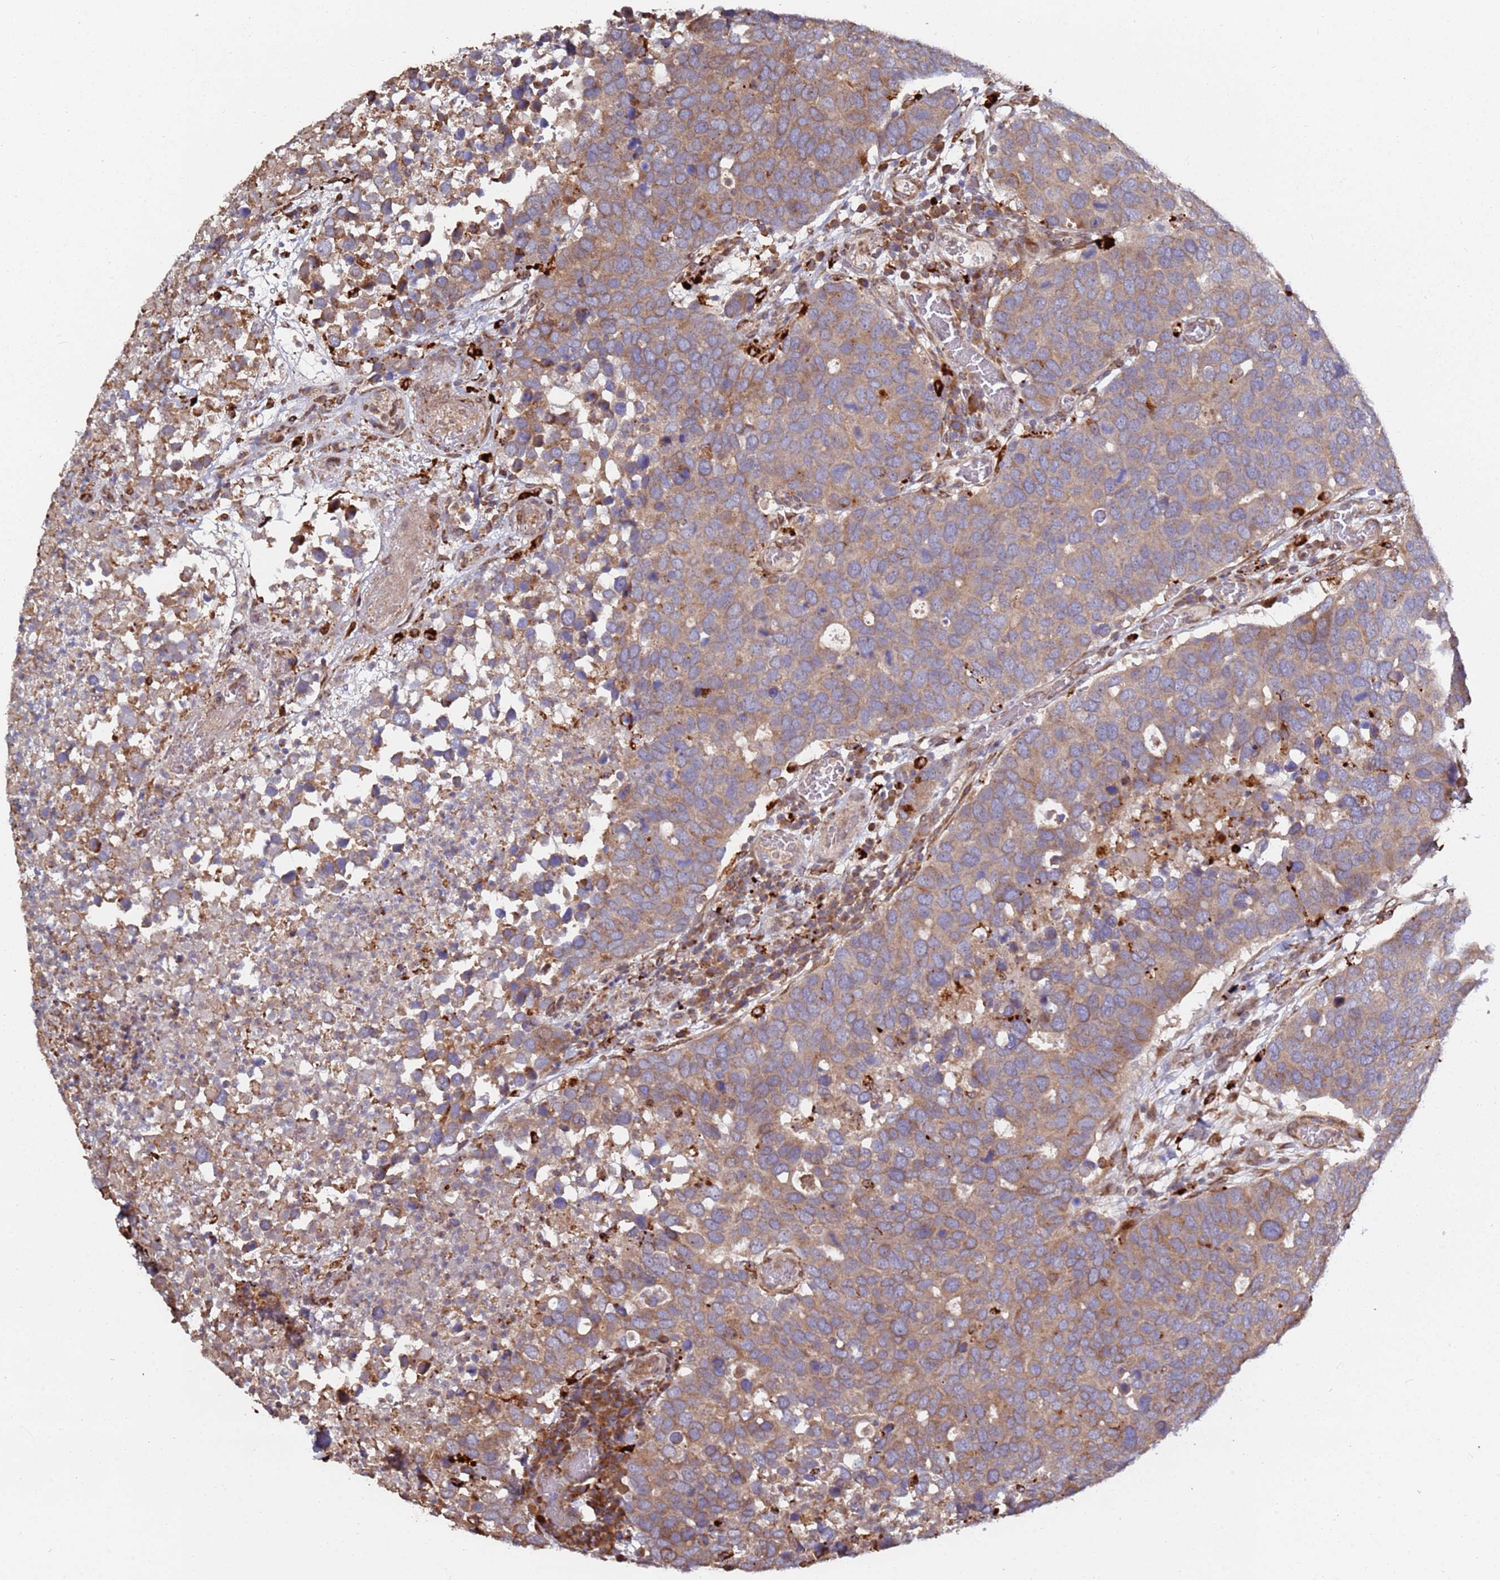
{"staining": {"intensity": "moderate", "quantity": ">75%", "location": "cytoplasmic/membranous"}, "tissue": "breast cancer", "cell_type": "Tumor cells", "image_type": "cancer", "snomed": [{"axis": "morphology", "description": "Duct carcinoma"}, {"axis": "topography", "description": "Breast"}], "caption": "Immunohistochemical staining of breast cancer demonstrates medium levels of moderate cytoplasmic/membranous protein expression in approximately >75% of tumor cells.", "gene": "LACC1", "patient": {"sex": "female", "age": 83}}